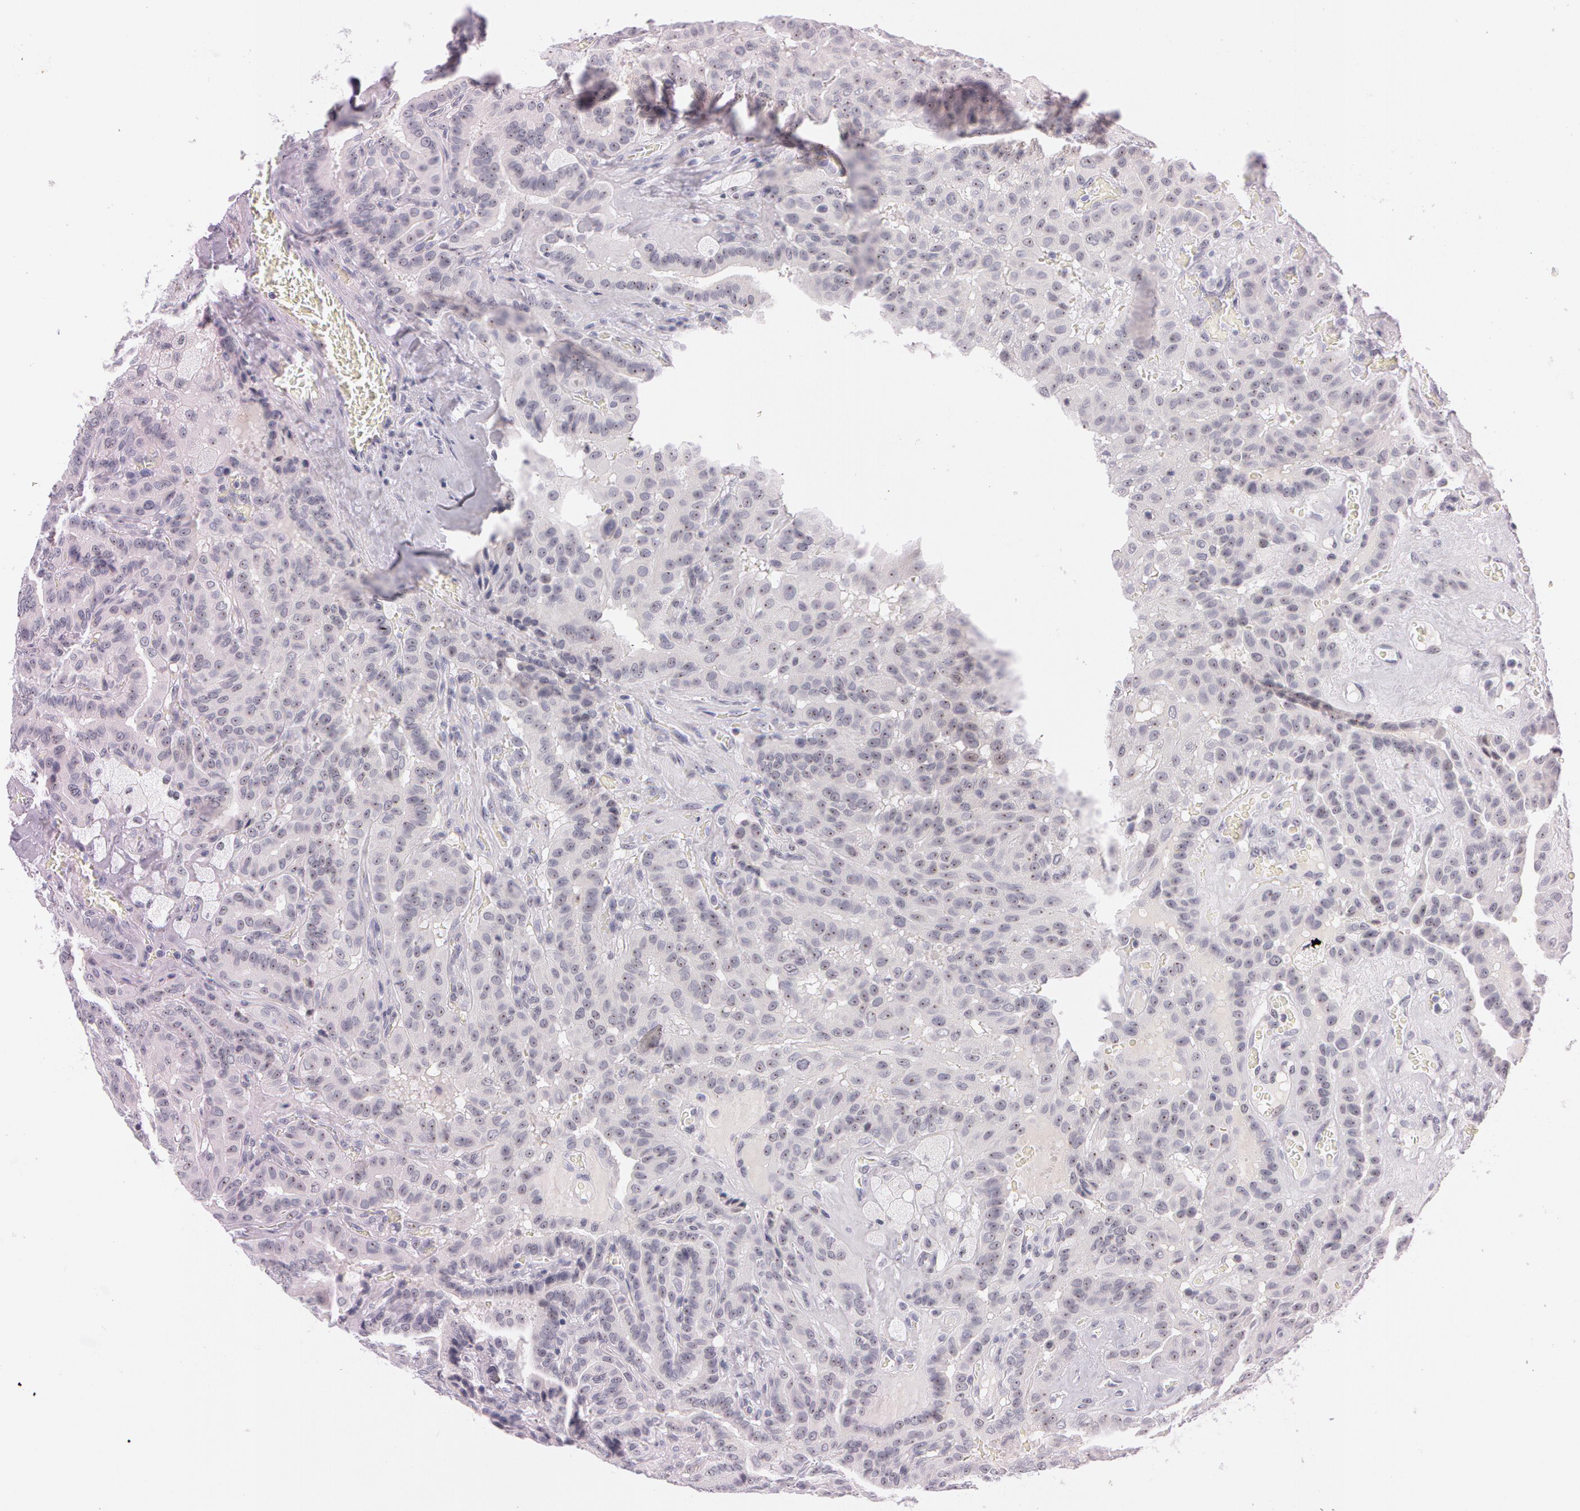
{"staining": {"intensity": "moderate", "quantity": ">75%", "location": "nuclear"}, "tissue": "thyroid cancer", "cell_type": "Tumor cells", "image_type": "cancer", "snomed": [{"axis": "morphology", "description": "Papillary adenocarcinoma, NOS"}, {"axis": "topography", "description": "Thyroid gland"}], "caption": "A high-resolution image shows immunohistochemistry staining of thyroid papillary adenocarcinoma, which shows moderate nuclear expression in approximately >75% of tumor cells. The staining was performed using DAB, with brown indicating positive protein expression. Nuclei are stained blue with hematoxylin.", "gene": "FBL", "patient": {"sex": "male", "age": 87}}